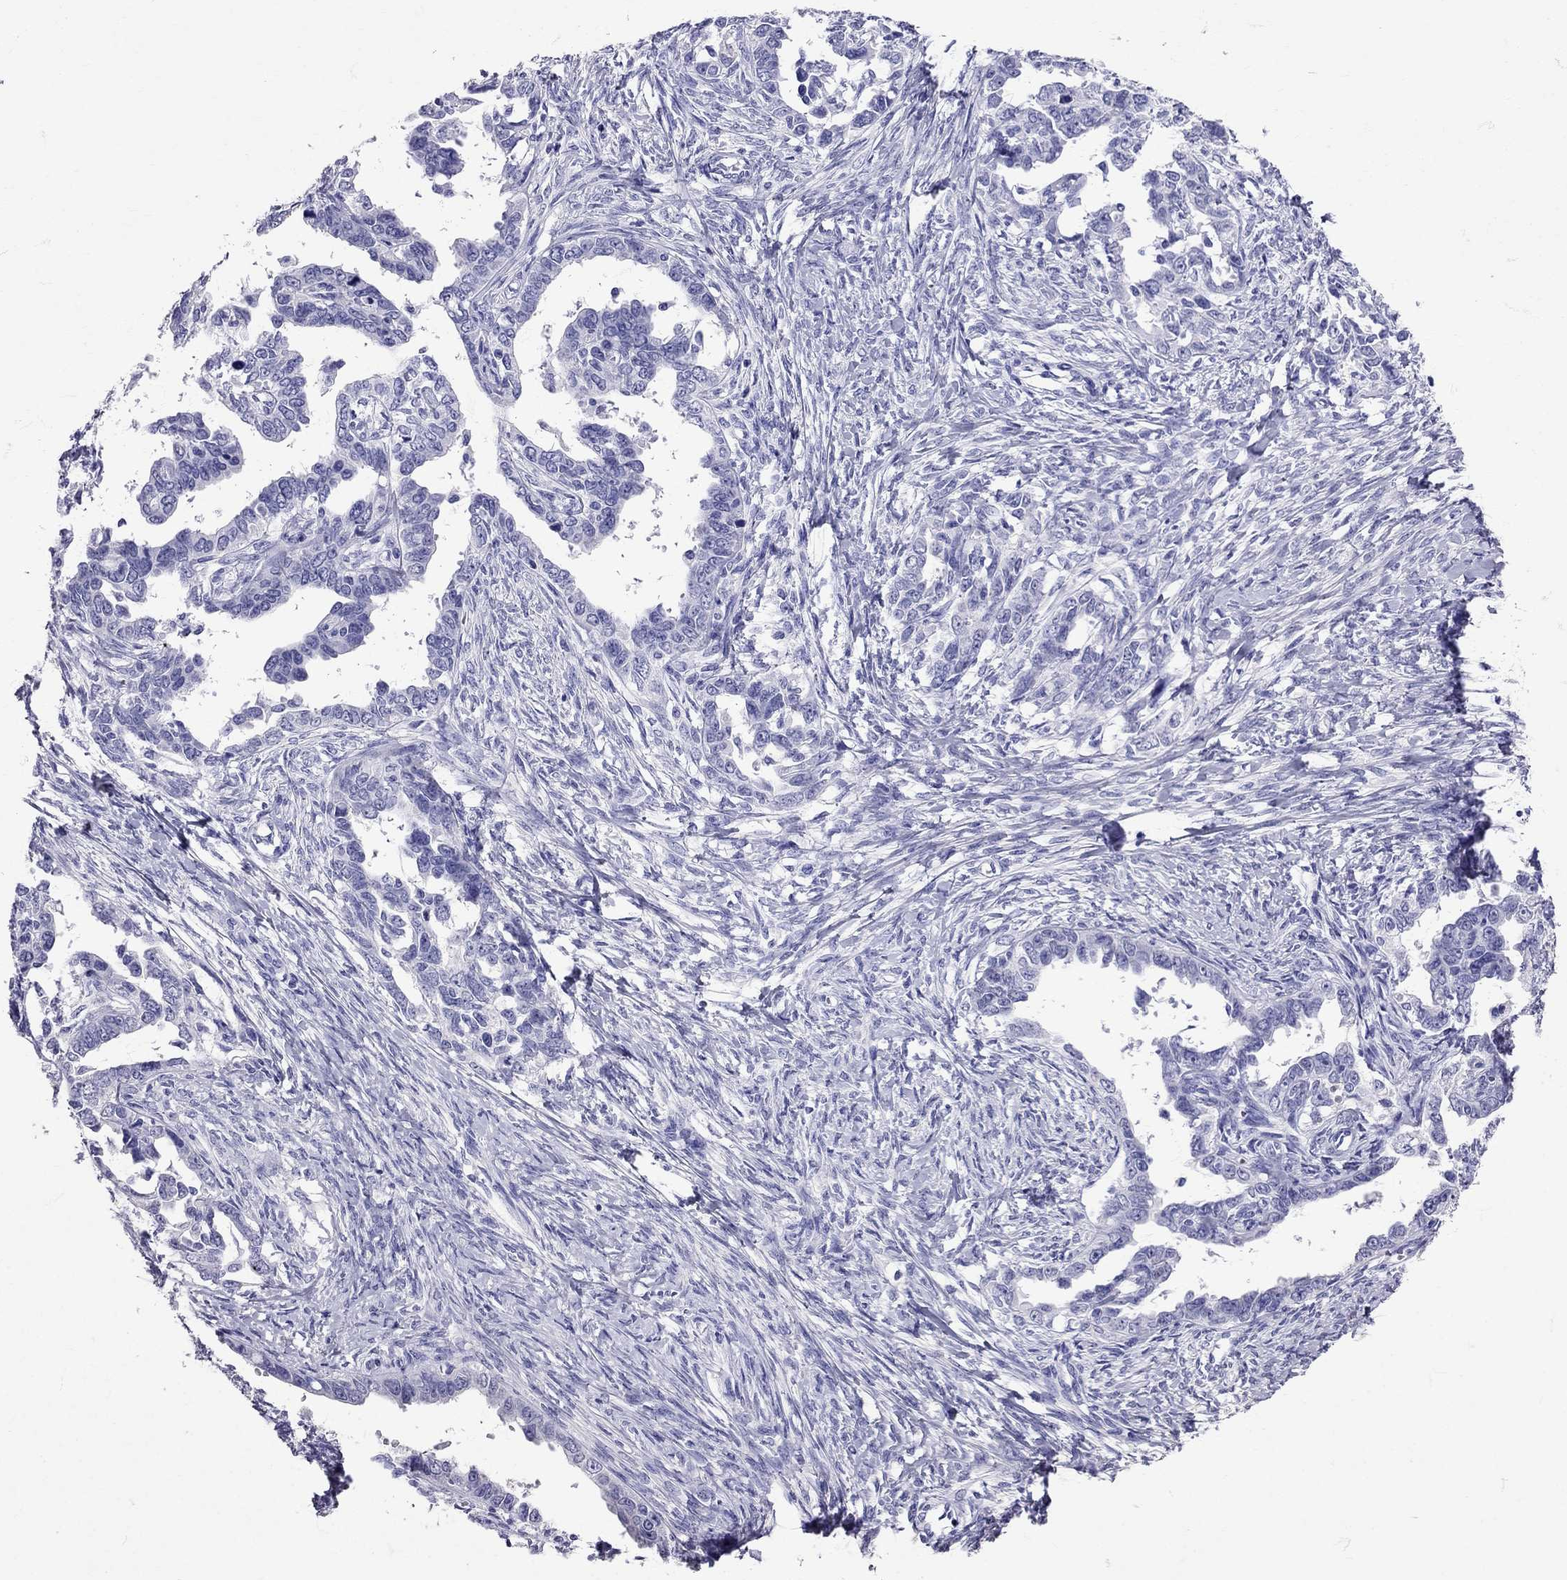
{"staining": {"intensity": "negative", "quantity": "none", "location": "none"}, "tissue": "ovarian cancer", "cell_type": "Tumor cells", "image_type": "cancer", "snomed": [{"axis": "morphology", "description": "Cystadenocarcinoma, serous, NOS"}, {"axis": "topography", "description": "Ovary"}], "caption": "Histopathology image shows no significant protein expression in tumor cells of ovarian serous cystadenocarcinoma. (DAB (3,3'-diaminobenzidine) immunohistochemistry visualized using brightfield microscopy, high magnification).", "gene": "AVP", "patient": {"sex": "female", "age": 69}}